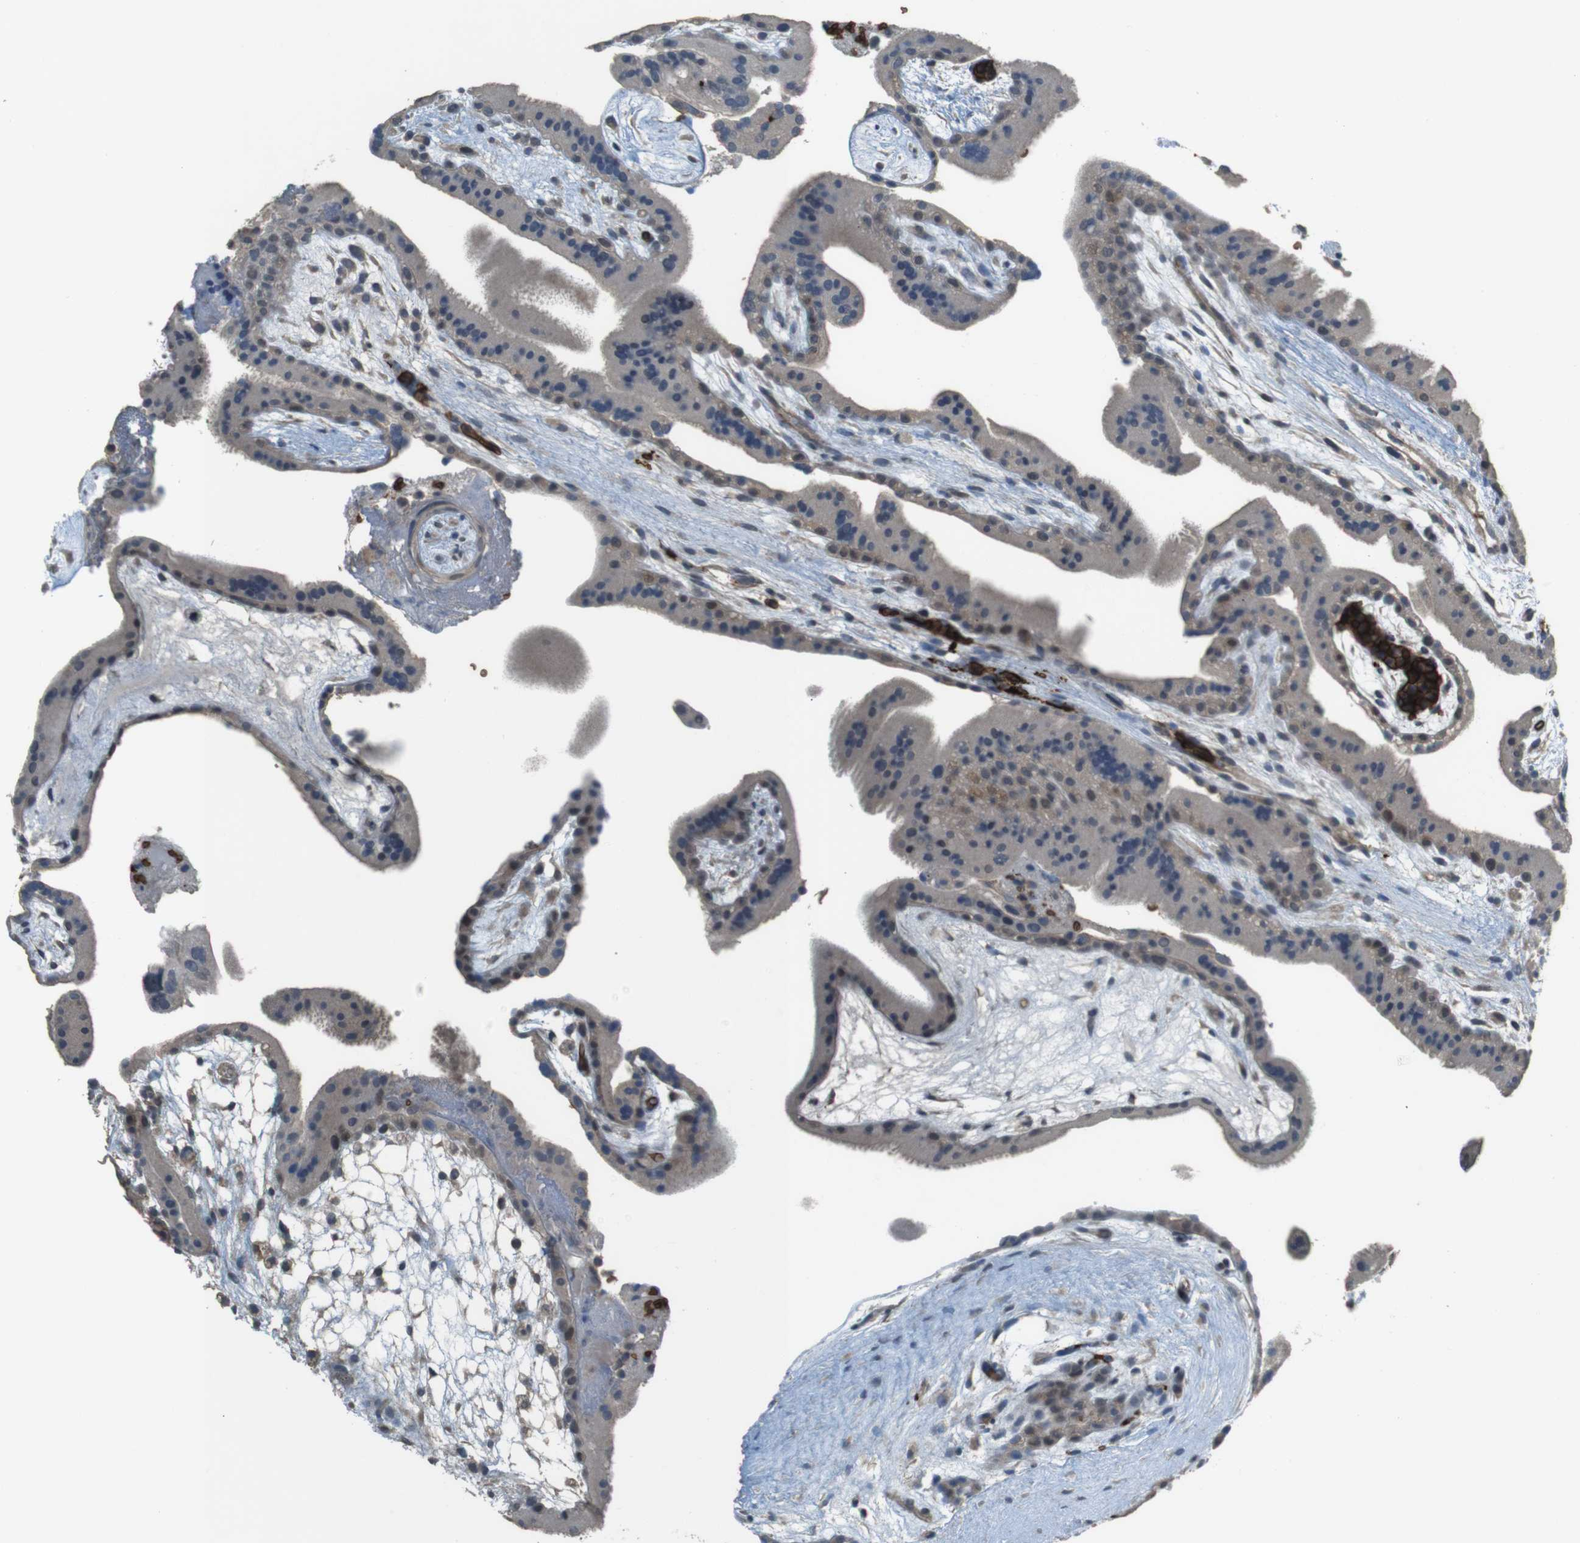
{"staining": {"intensity": "weak", "quantity": "25%-75%", "location": "cytoplasmic/membranous"}, "tissue": "placenta", "cell_type": "Trophoblastic cells", "image_type": "normal", "snomed": [{"axis": "morphology", "description": "Normal tissue, NOS"}, {"axis": "topography", "description": "Placenta"}], "caption": "Protein staining demonstrates weak cytoplasmic/membranous positivity in approximately 25%-75% of trophoblastic cells in benign placenta. (DAB (3,3'-diaminobenzidine) IHC with brightfield microscopy, high magnification).", "gene": "GYPA", "patient": {"sex": "female", "age": 19}}